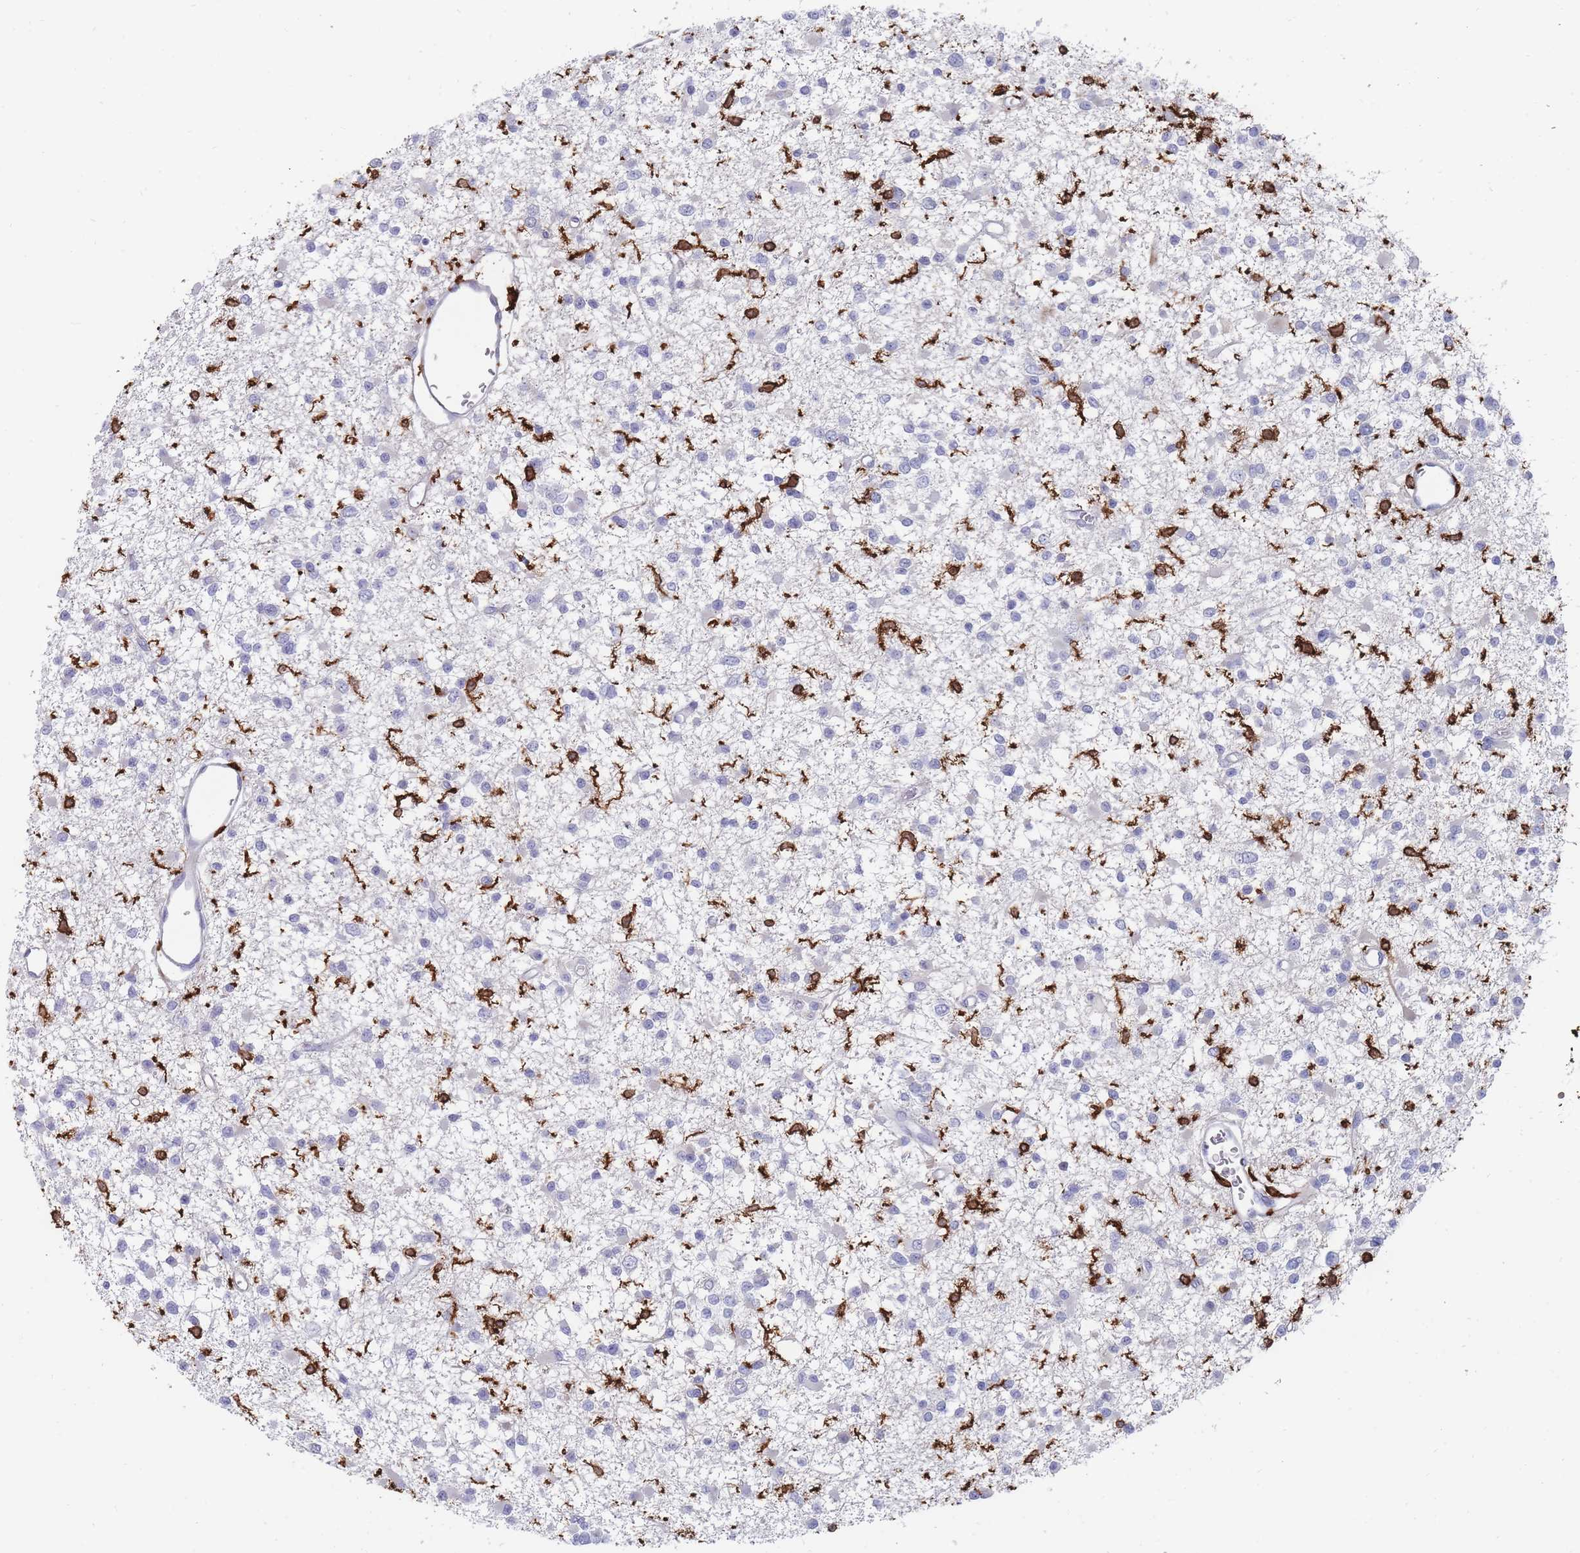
{"staining": {"intensity": "negative", "quantity": "none", "location": "none"}, "tissue": "glioma", "cell_type": "Tumor cells", "image_type": "cancer", "snomed": [{"axis": "morphology", "description": "Glioma, malignant, Low grade"}, {"axis": "topography", "description": "Brain"}], "caption": "Immunohistochemical staining of low-grade glioma (malignant) displays no significant expression in tumor cells. (Brightfield microscopy of DAB (3,3'-diaminobenzidine) IHC at high magnification).", "gene": "AIF1", "patient": {"sex": "female", "age": 22}}